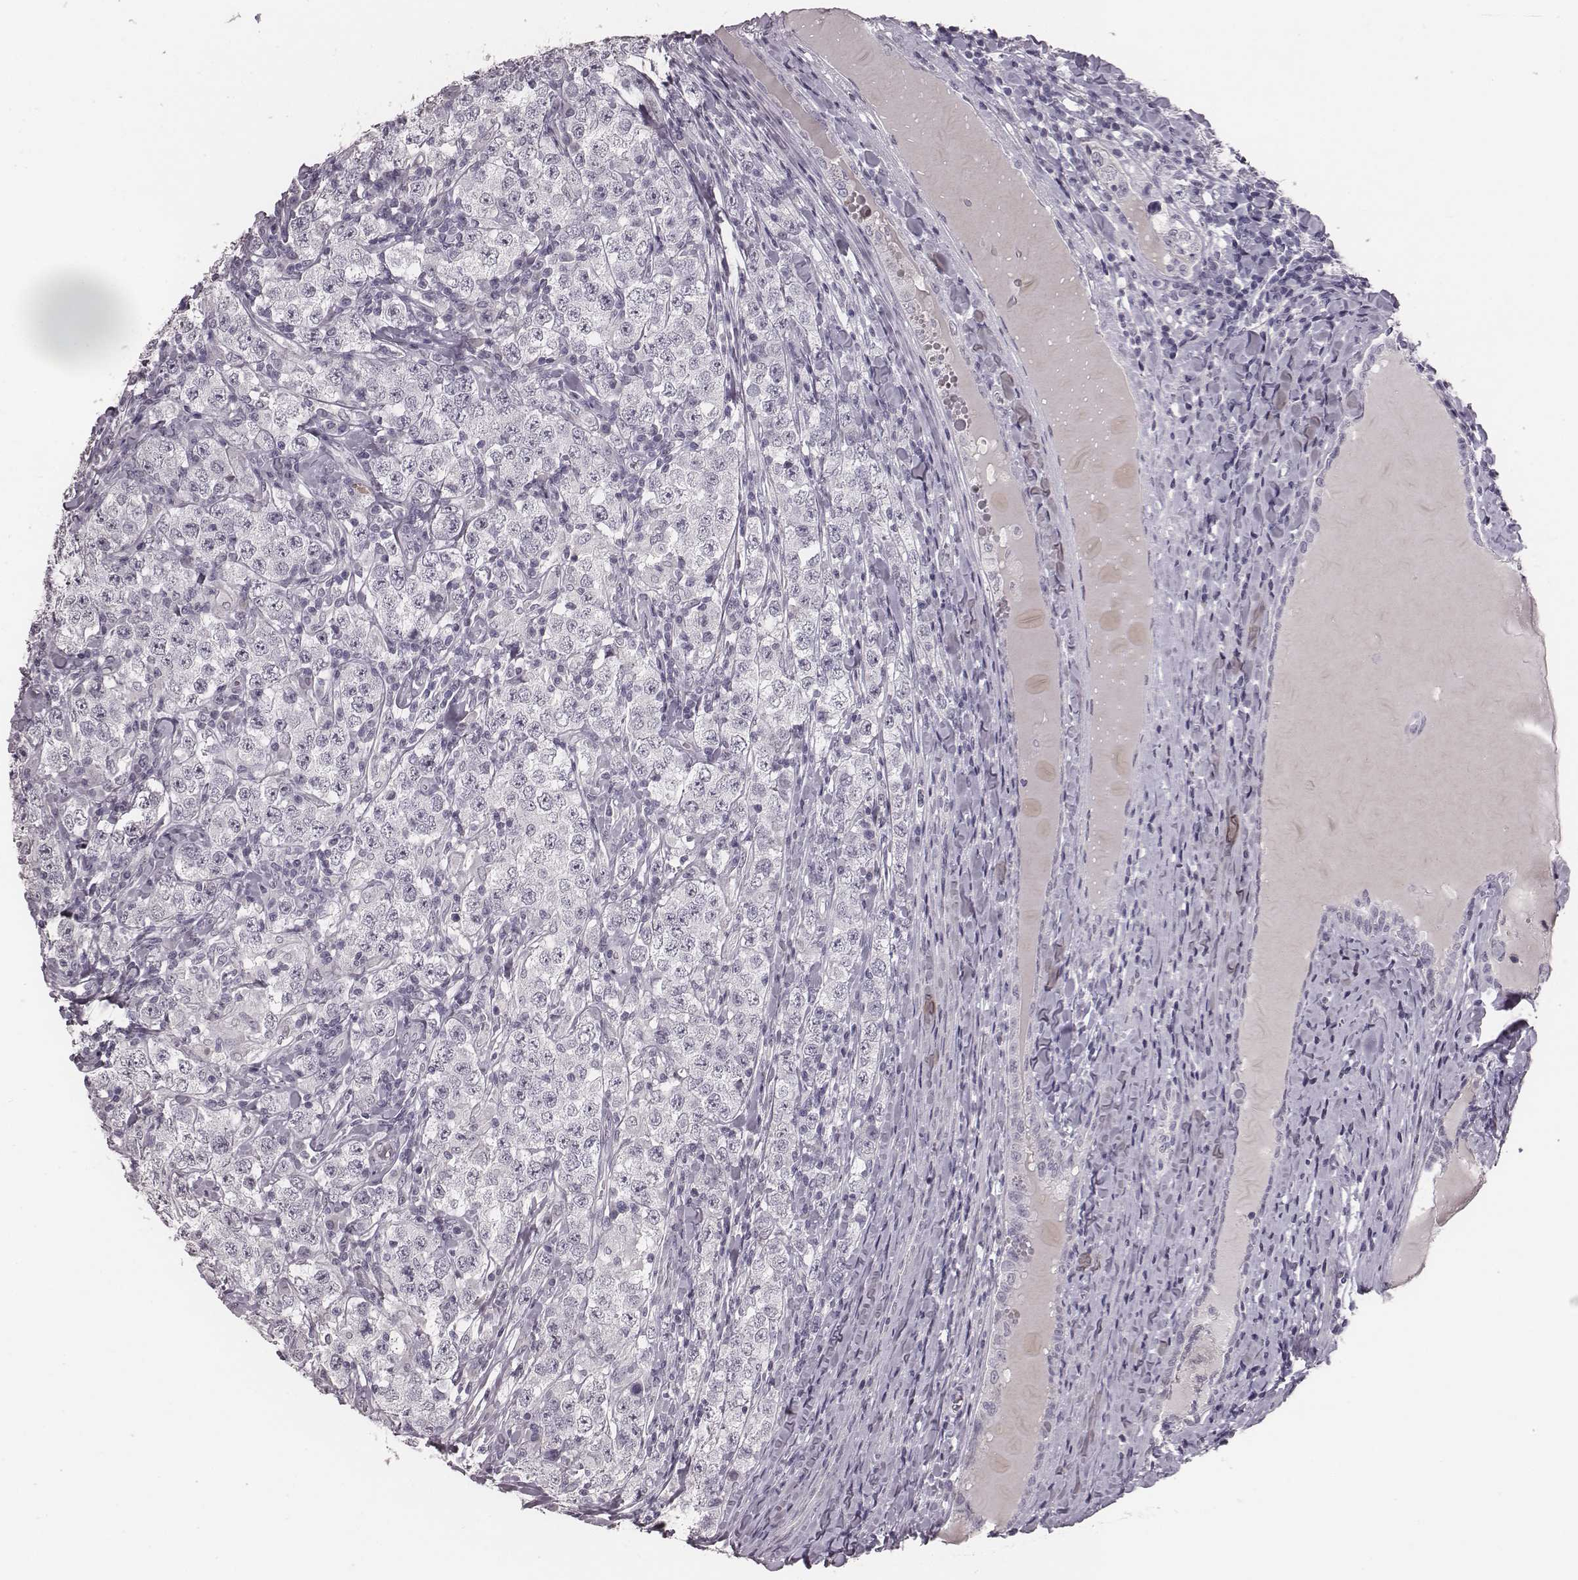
{"staining": {"intensity": "negative", "quantity": "none", "location": "none"}, "tissue": "testis cancer", "cell_type": "Tumor cells", "image_type": "cancer", "snomed": [{"axis": "morphology", "description": "Seminoma, NOS"}, {"axis": "morphology", "description": "Carcinoma, Embryonal, NOS"}, {"axis": "topography", "description": "Testis"}], "caption": "High magnification brightfield microscopy of testis cancer stained with DAB (brown) and counterstained with hematoxylin (blue): tumor cells show no significant staining.", "gene": "CSHL1", "patient": {"sex": "male", "age": 41}}